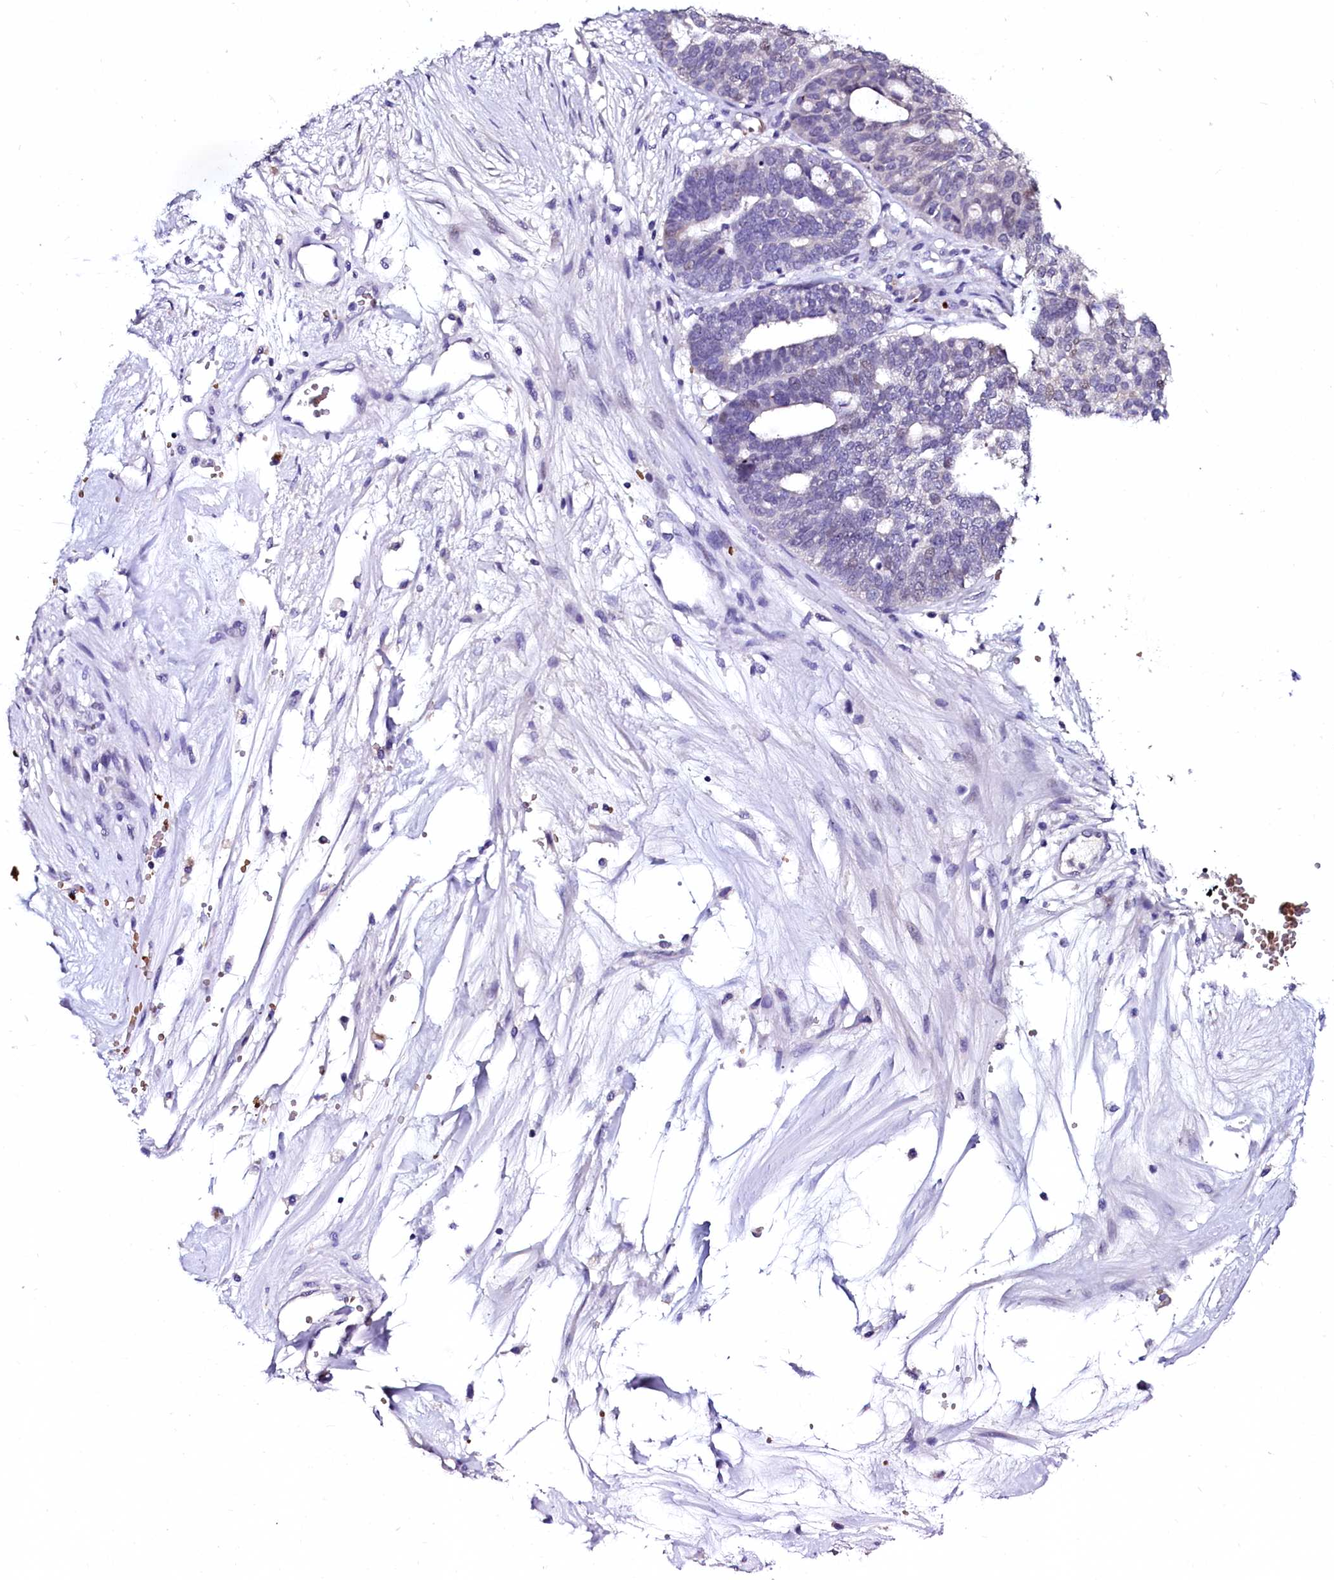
{"staining": {"intensity": "negative", "quantity": "none", "location": "none"}, "tissue": "ovarian cancer", "cell_type": "Tumor cells", "image_type": "cancer", "snomed": [{"axis": "morphology", "description": "Cystadenocarcinoma, serous, NOS"}, {"axis": "topography", "description": "Ovary"}], "caption": "The photomicrograph demonstrates no significant expression in tumor cells of ovarian cancer.", "gene": "CTDSPL2", "patient": {"sex": "female", "age": 59}}